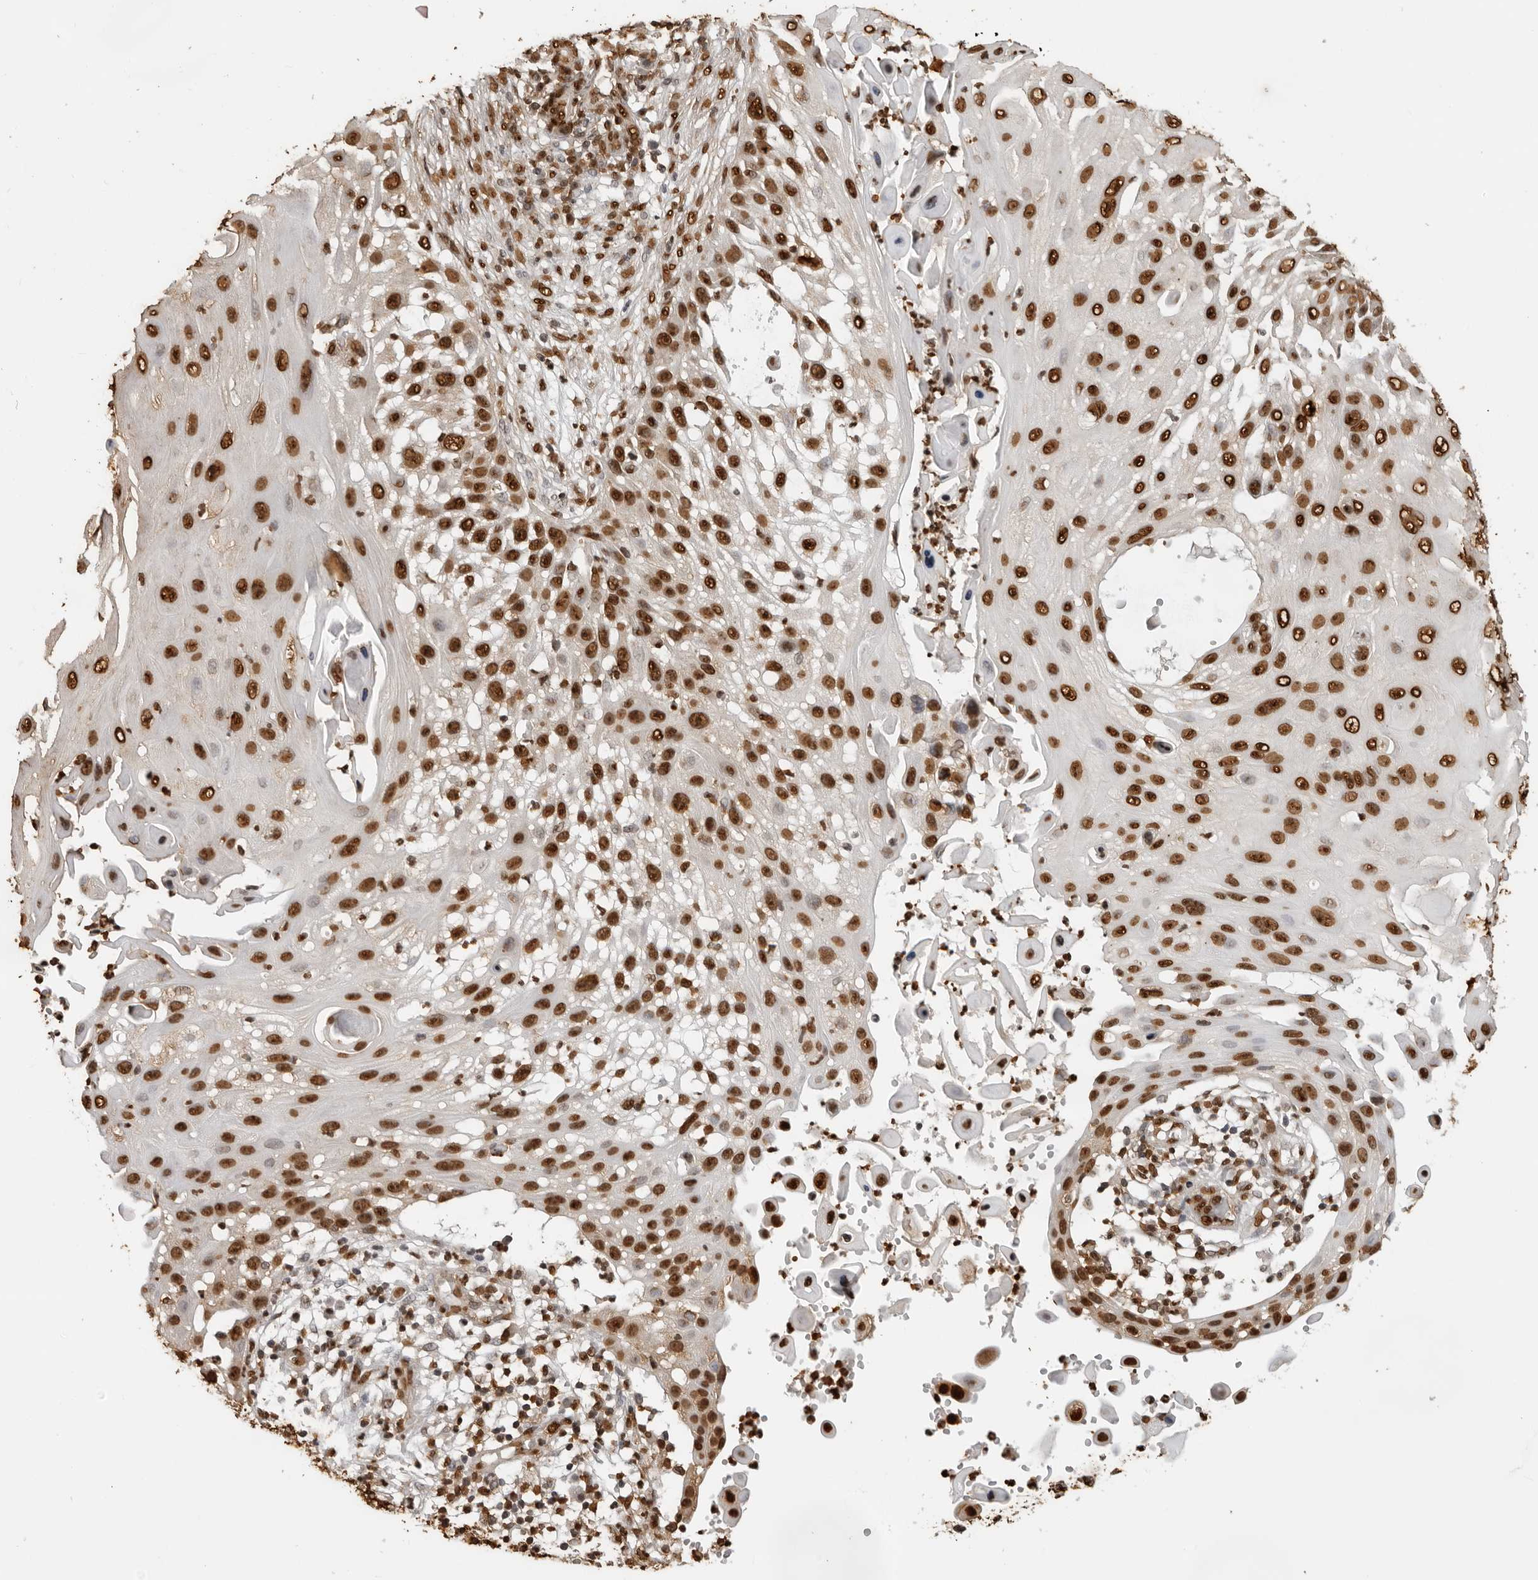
{"staining": {"intensity": "strong", "quantity": ">75%", "location": "nuclear"}, "tissue": "skin cancer", "cell_type": "Tumor cells", "image_type": "cancer", "snomed": [{"axis": "morphology", "description": "Squamous cell carcinoma, NOS"}, {"axis": "topography", "description": "Skin"}], "caption": "Skin squamous cell carcinoma tissue demonstrates strong nuclear expression in about >75% of tumor cells", "gene": "ZFP91", "patient": {"sex": "female", "age": 44}}